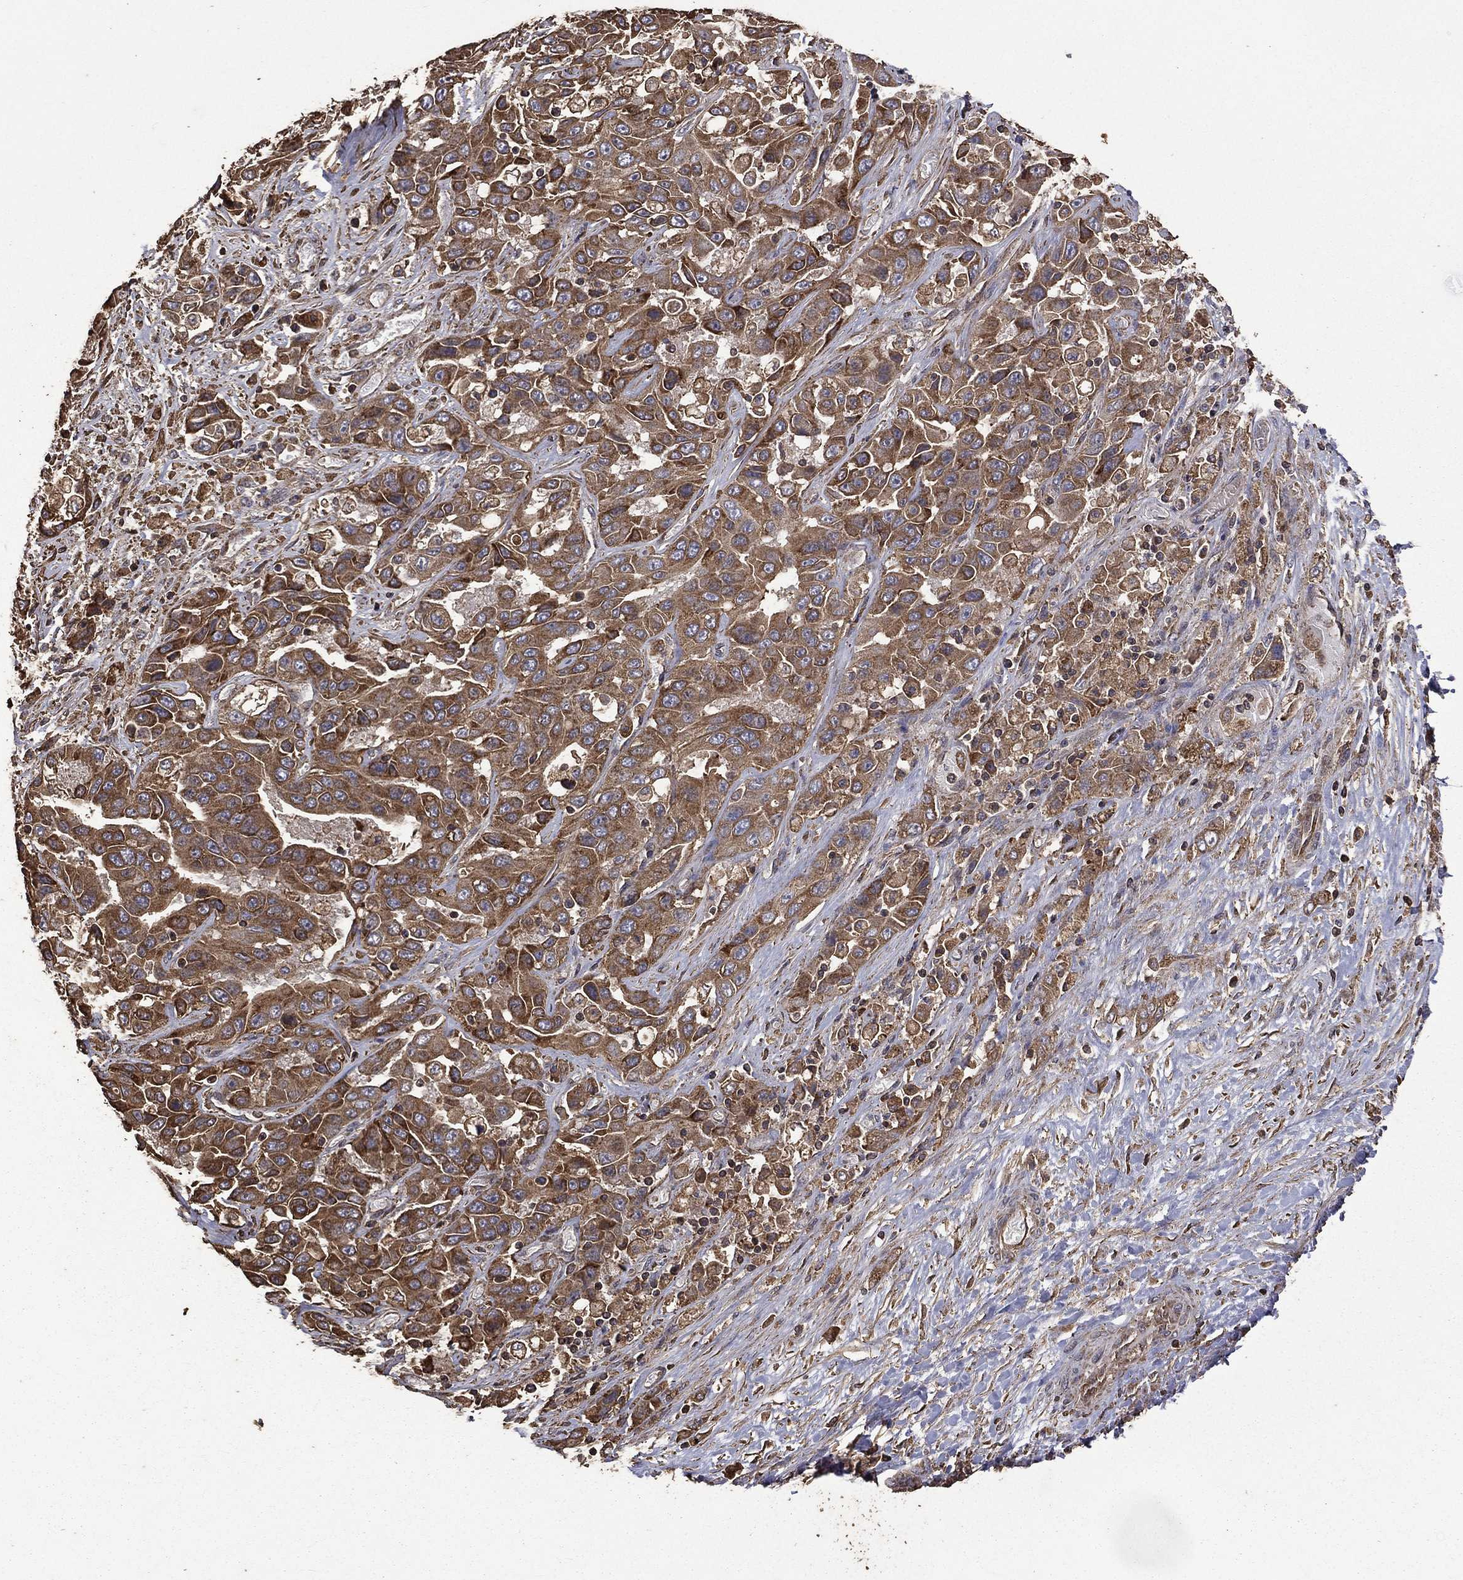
{"staining": {"intensity": "strong", "quantity": ">75%", "location": "cytoplasmic/membranous"}, "tissue": "liver cancer", "cell_type": "Tumor cells", "image_type": "cancer", "snomed": [{"axis": "morphology", "description": "Cholangiocarcinoma"}, {"axis": "topography", "description": "Liver"}], "caption": "This micrograph reveals immunohistochemistry staining of cholangiocarcinoma (liver), with high strong cytoplasmic/membranous staining in approximately >75% of tumor cells.", "gene": "METTL27", "patient": {"sex": "female", "age": 52}}